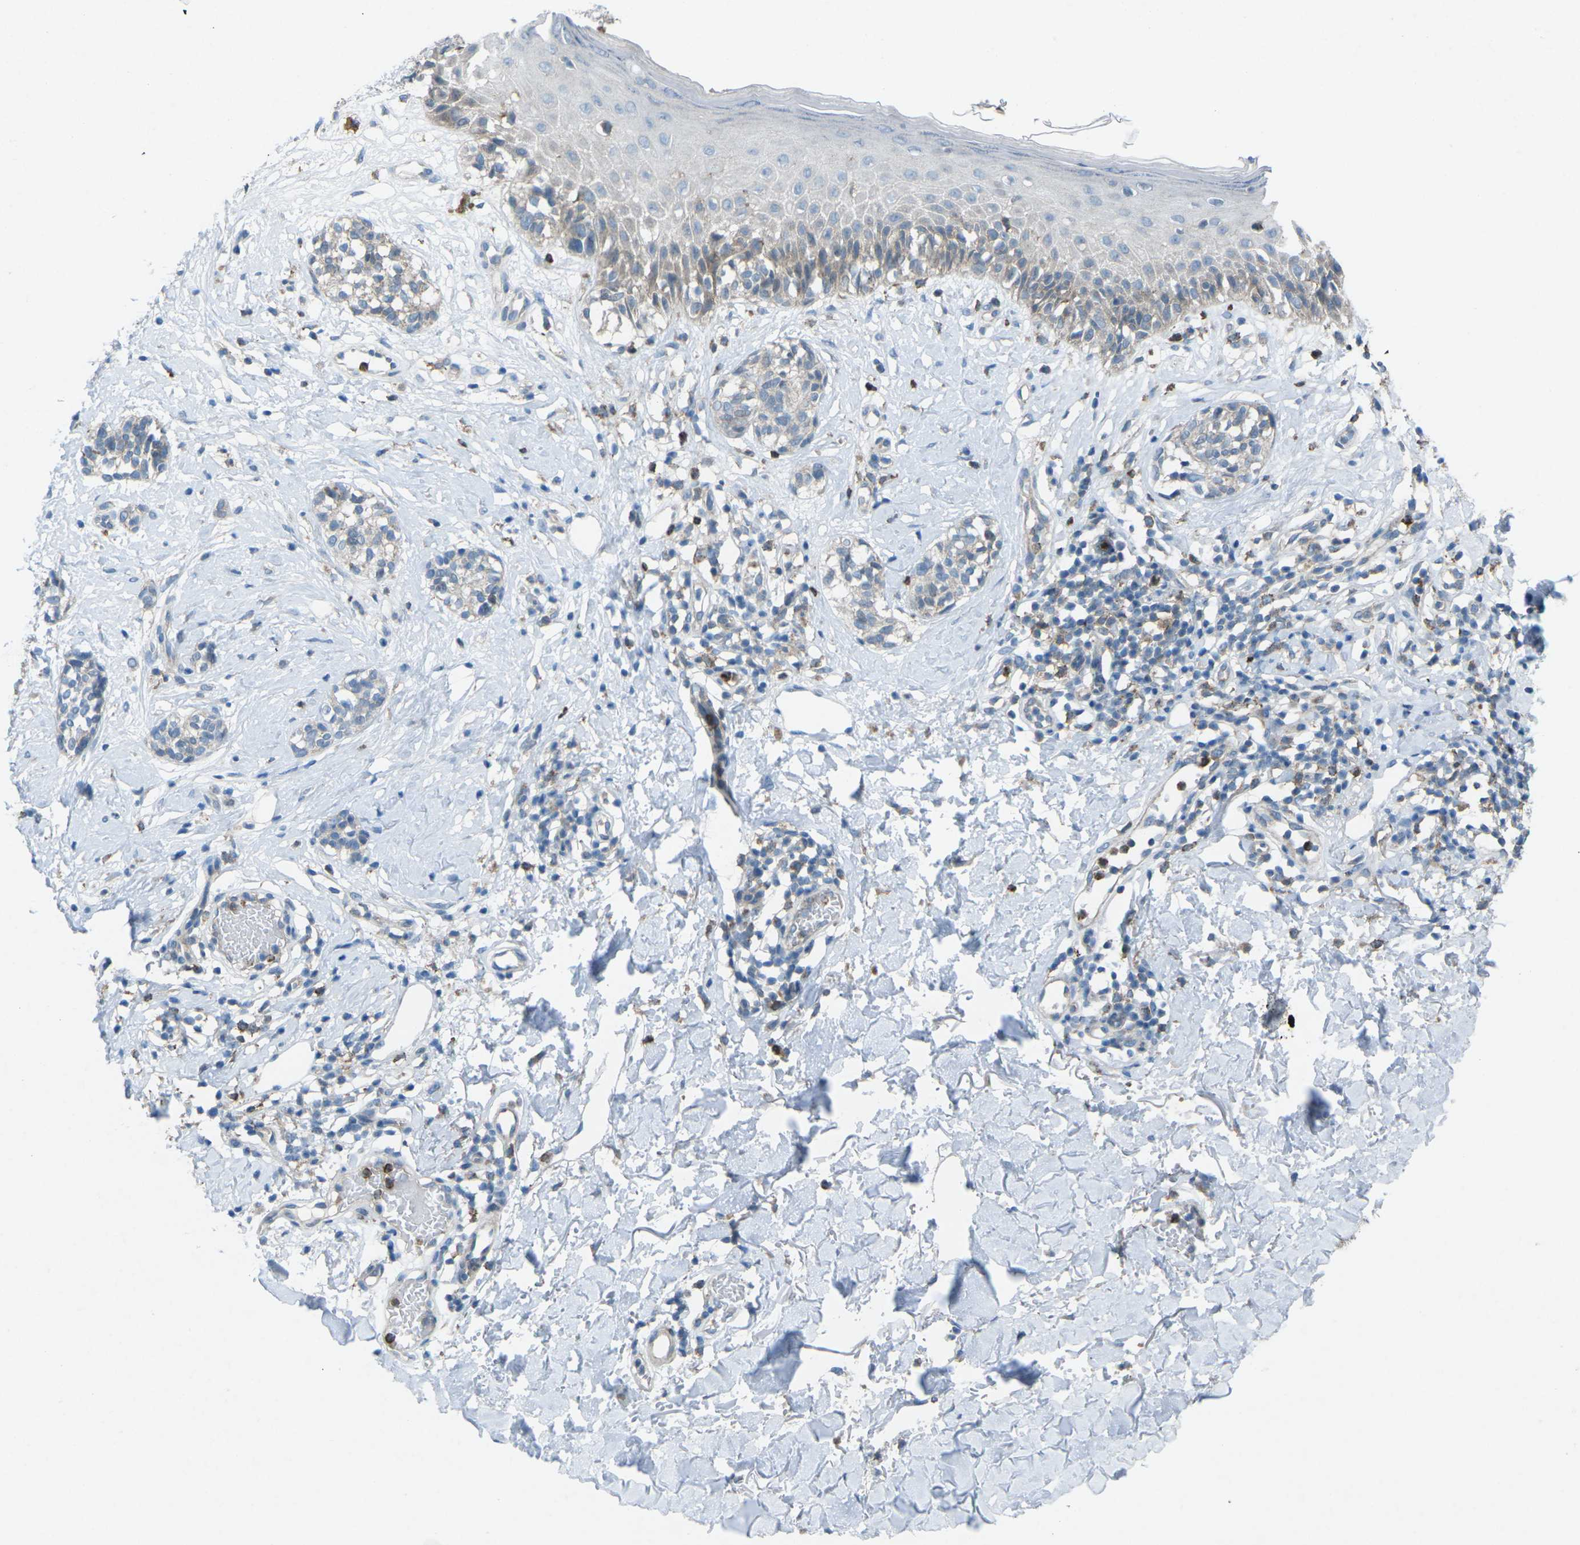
{"staining": {"intensity": "negative", "quantity": "none", "location": "none"}, "tissue": "melanoma", "cell_type": "Tumor cells", "image_type": "cancer", "snomed": [{"axis": "morphology", "description": "Malignant melanoma, NOS"}, {"axis": "topography", "description": "Skin"}], "caption": "Human malignant melanoma stained for a protein using immunohistochemistry (IHC) displays no staining in tumor cells.", "gene": "STK11", "patient": {"sex": "male", "age": 64}}